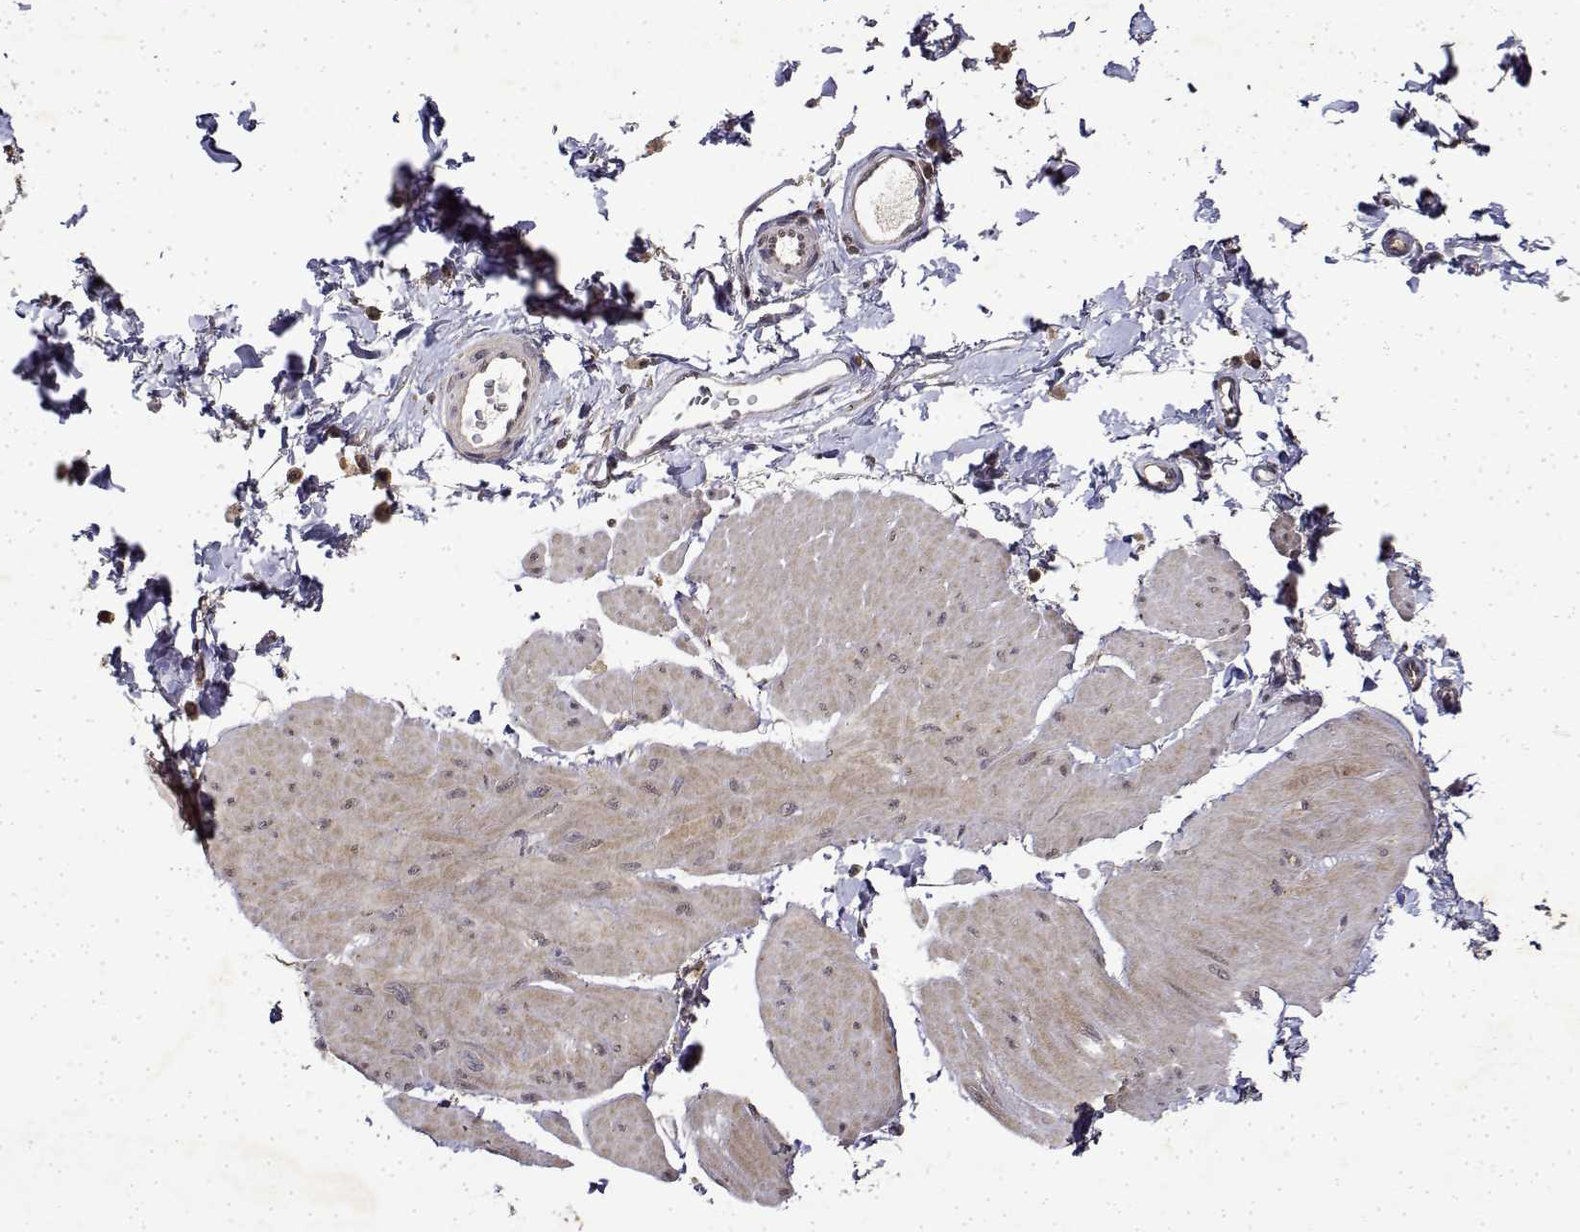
{"staining": {"intensity": "weak", "quantity": "<25%", "location": "cytoplasmic/membranous"}, "tissue": "smooth muscle", "cell_type": "Smooth muscle cells", "image_type": "normal", "snomed": [{"axis": "morphology", "description": "Normal tissue, NOS"}, {"axis": "topography", "description": "Adipose tissue"}, {"axis": "topography", "description": "Smooth muscle"}, {"axis": "topography", "description": "Peripheral nerve tissue"}], "caption": "Smooth muscle stained for a protein using immunohistochemistry (IHC) displays no staining smooth muscle cells.", "gene": "BDNF", "patient": {"sex": "male", "age": 83}}